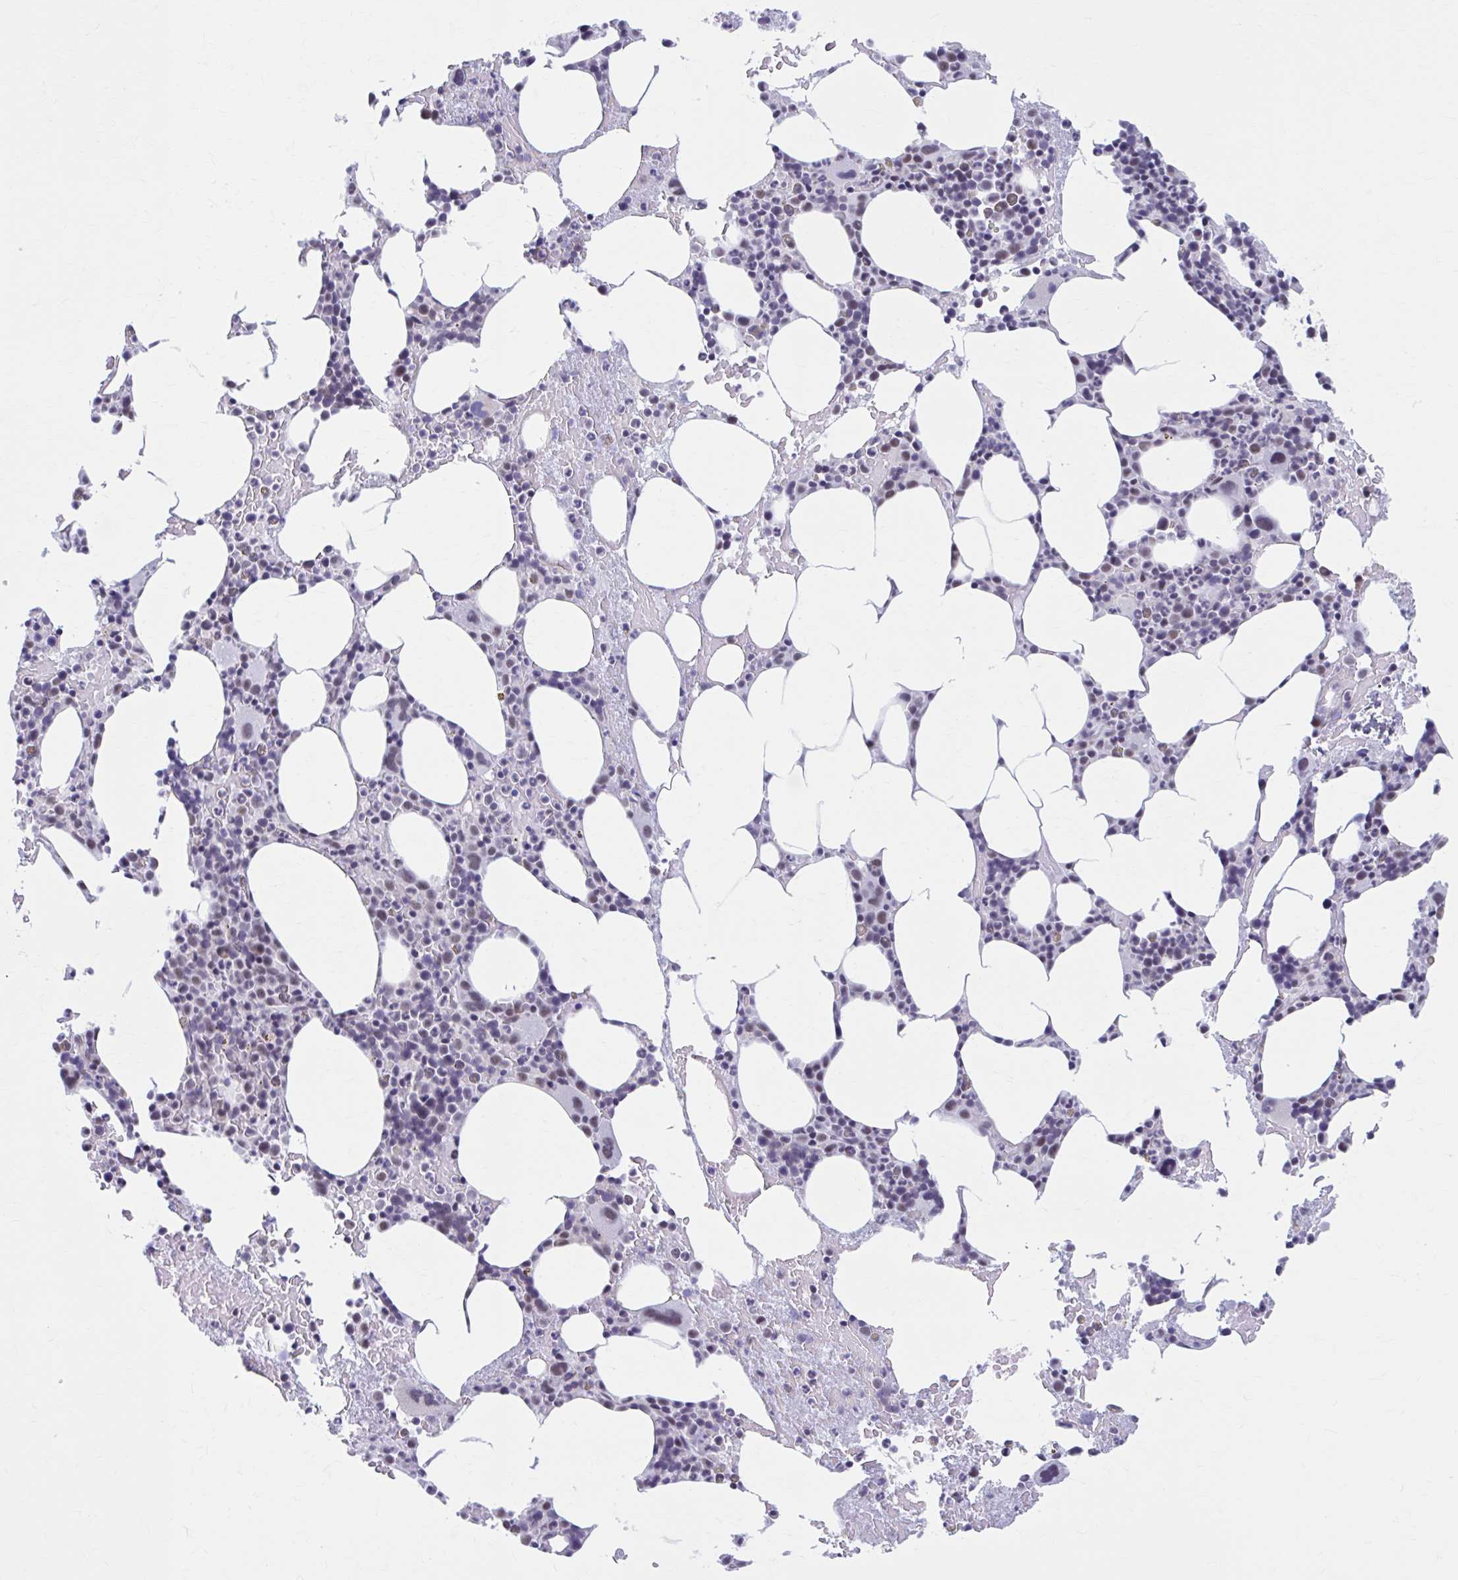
{"staining": {"intensity": "weak", "quantity": "25%-75%", "location": "nuclear"}, "tissue": "bone marrow", "cell_type": "Hematopoietic cells", "image_type": "normal", "snomed": [{"axis": "morphology", "description": "Normal tissue, NOS"}, {"axis": "topography", "description": "Bone marrow"}], "caption": "Immunohistochemical staining of unremarkable human bone marrow shows 25%-75% levels of weak nuclear protein positivity in about 25%-75% of hematopoietic cells.", "gene": "CCDC105", "patient": {"sex": "female", "age": 62}}